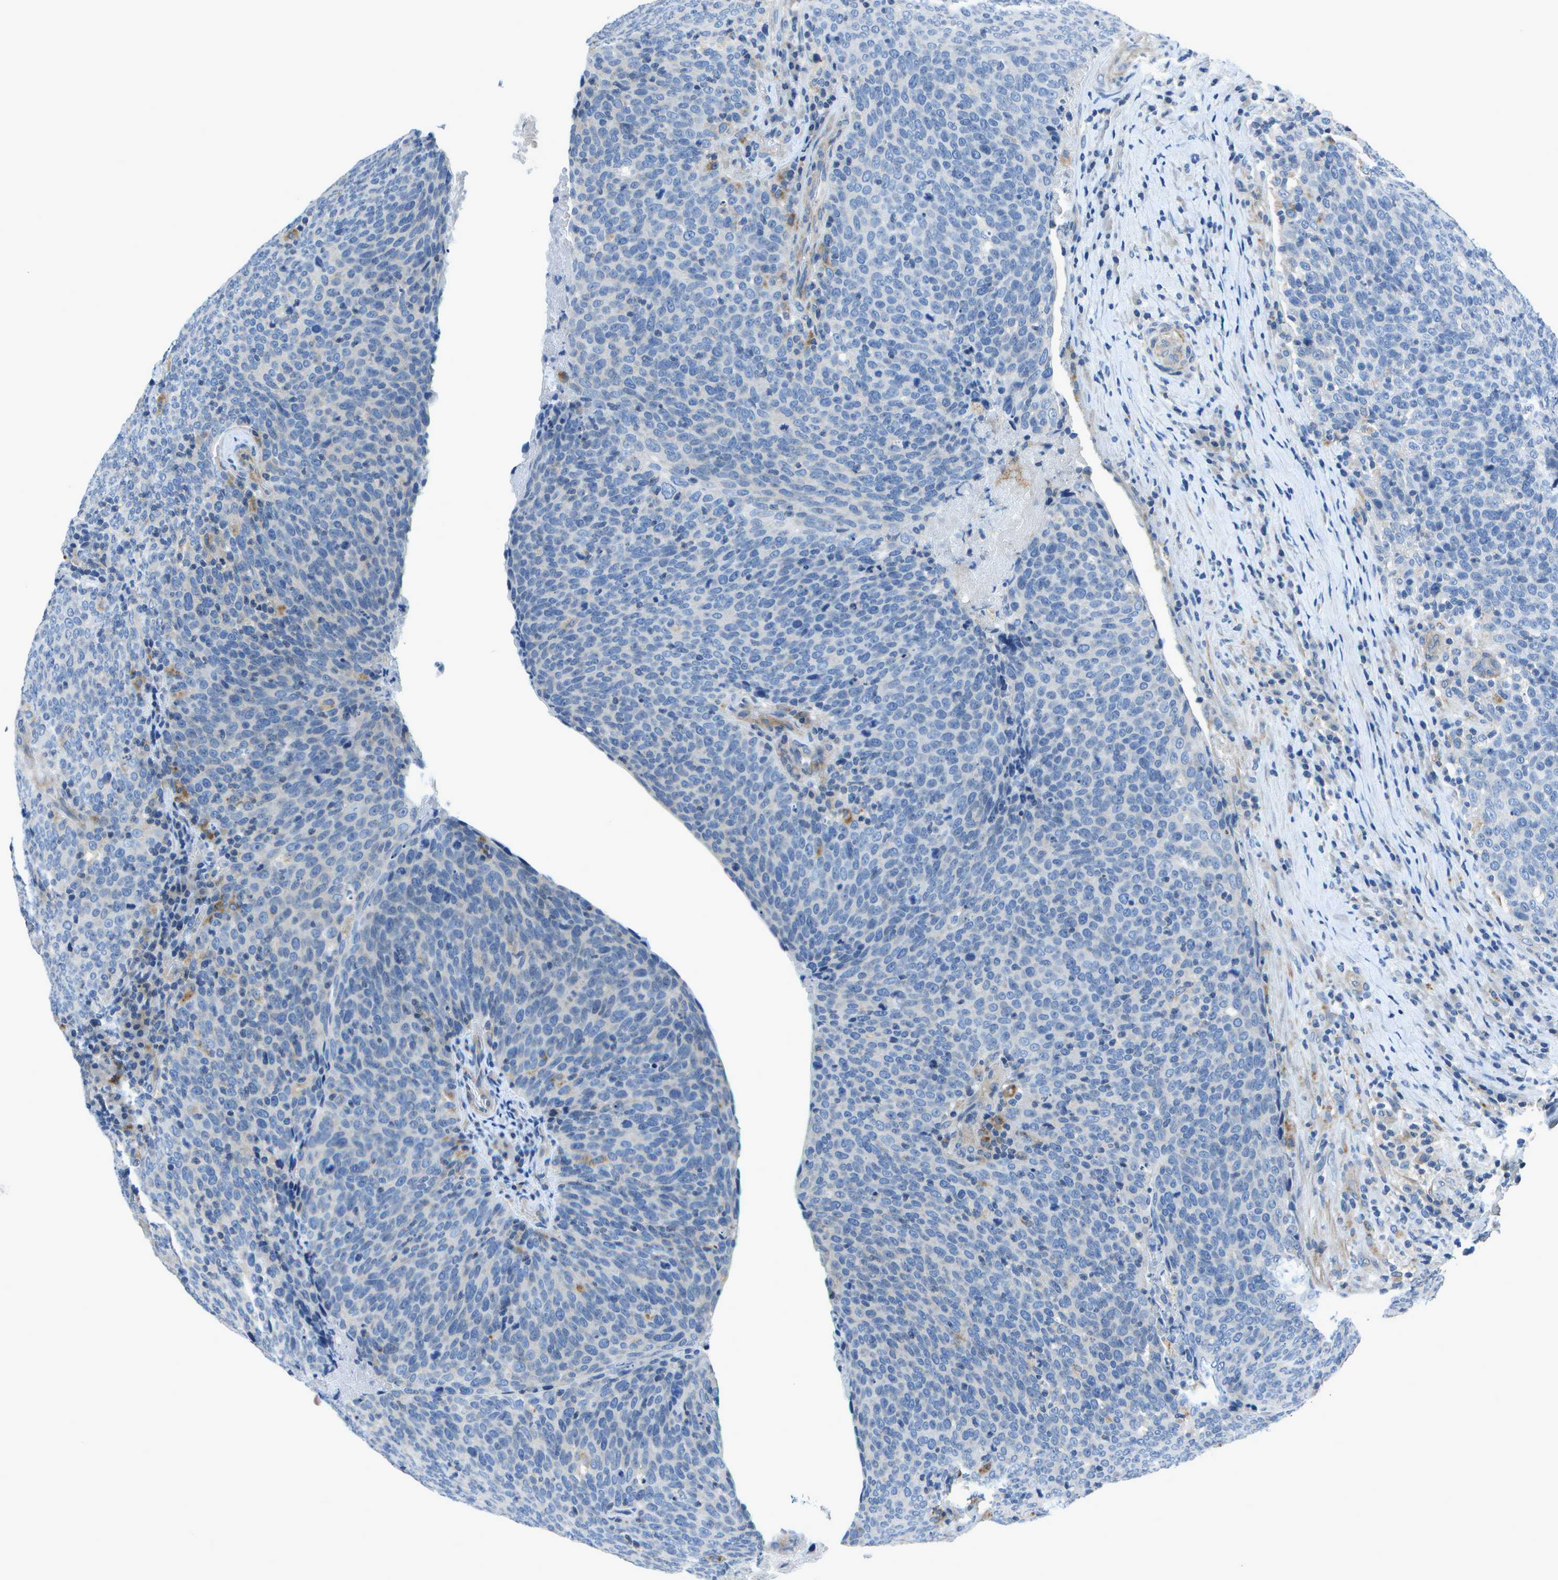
{"staining": {"intensity": "negative", "quantity": "none", "location": "none"}, "tissue": "head and neck cancer", "cell_type": "Tumor cells", "image_type": "cancer", "snomed": [{"axis": "morphology", "description": "Squamous cell carcinoma, NOS"}, {"axis": "morphology", "description": "Squamous cell carcinoma, metastatic, NOS"}, {"axis": "topography", "description": "Lymph node"}, {"axis": "topography", "description": "Head-Neck"}], "caption": "DAB (3,3'-diaminobenzidine) immunohistochemical staining of metastatic squamous cell carcinoma (head and neck) exhibits no significant positivity in tumor cells. (DAB (3,3'-diaminobenzidine) immunohistochemistry (IHC), high magnification).", "gene": "DCT", "patient": {"sex": "male", "age": 62}}